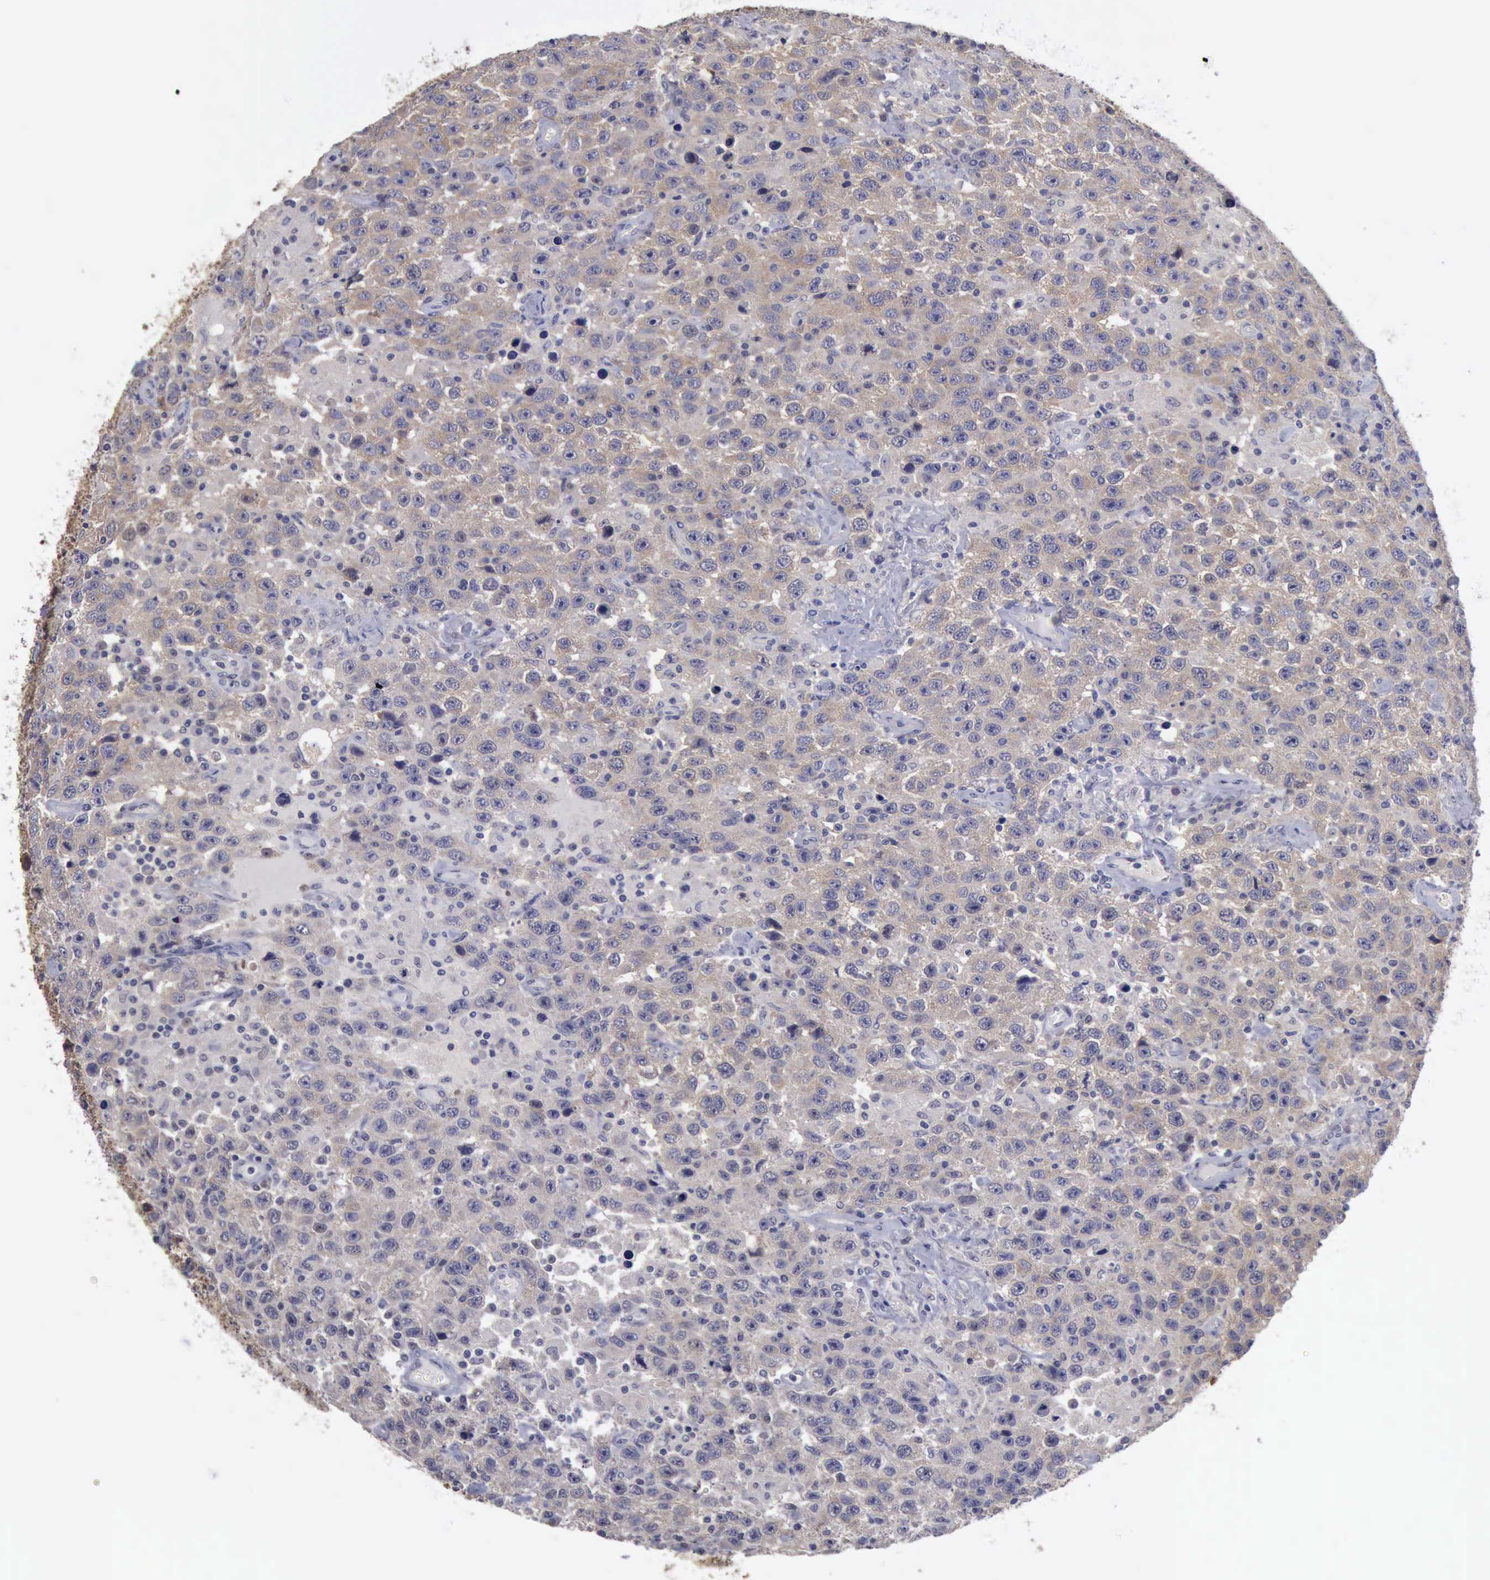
{"staining": {"intensity": "weak", "quantity": "25%-75%", "location": "cytoplasmic/membranous"}, "tissue": "testis cancer", "cell_type": "Tumor cells", "image_type": "cancer", "snomed": [{"axis": "morphology", "description": "Seminoma, NOS"}, {"axis": "topography", "description": "Testis"}], "caption": "Immunohistochemistry (IHC) (DAB (3,3'-diaminobenzidine)) staining of testis seminoma shows weak cytoplasmic/membranous protein positivity in about 25%-75% of tumor cells.", "gene": "PHKA1", "patient": {"sex": "male", "age": 41}}